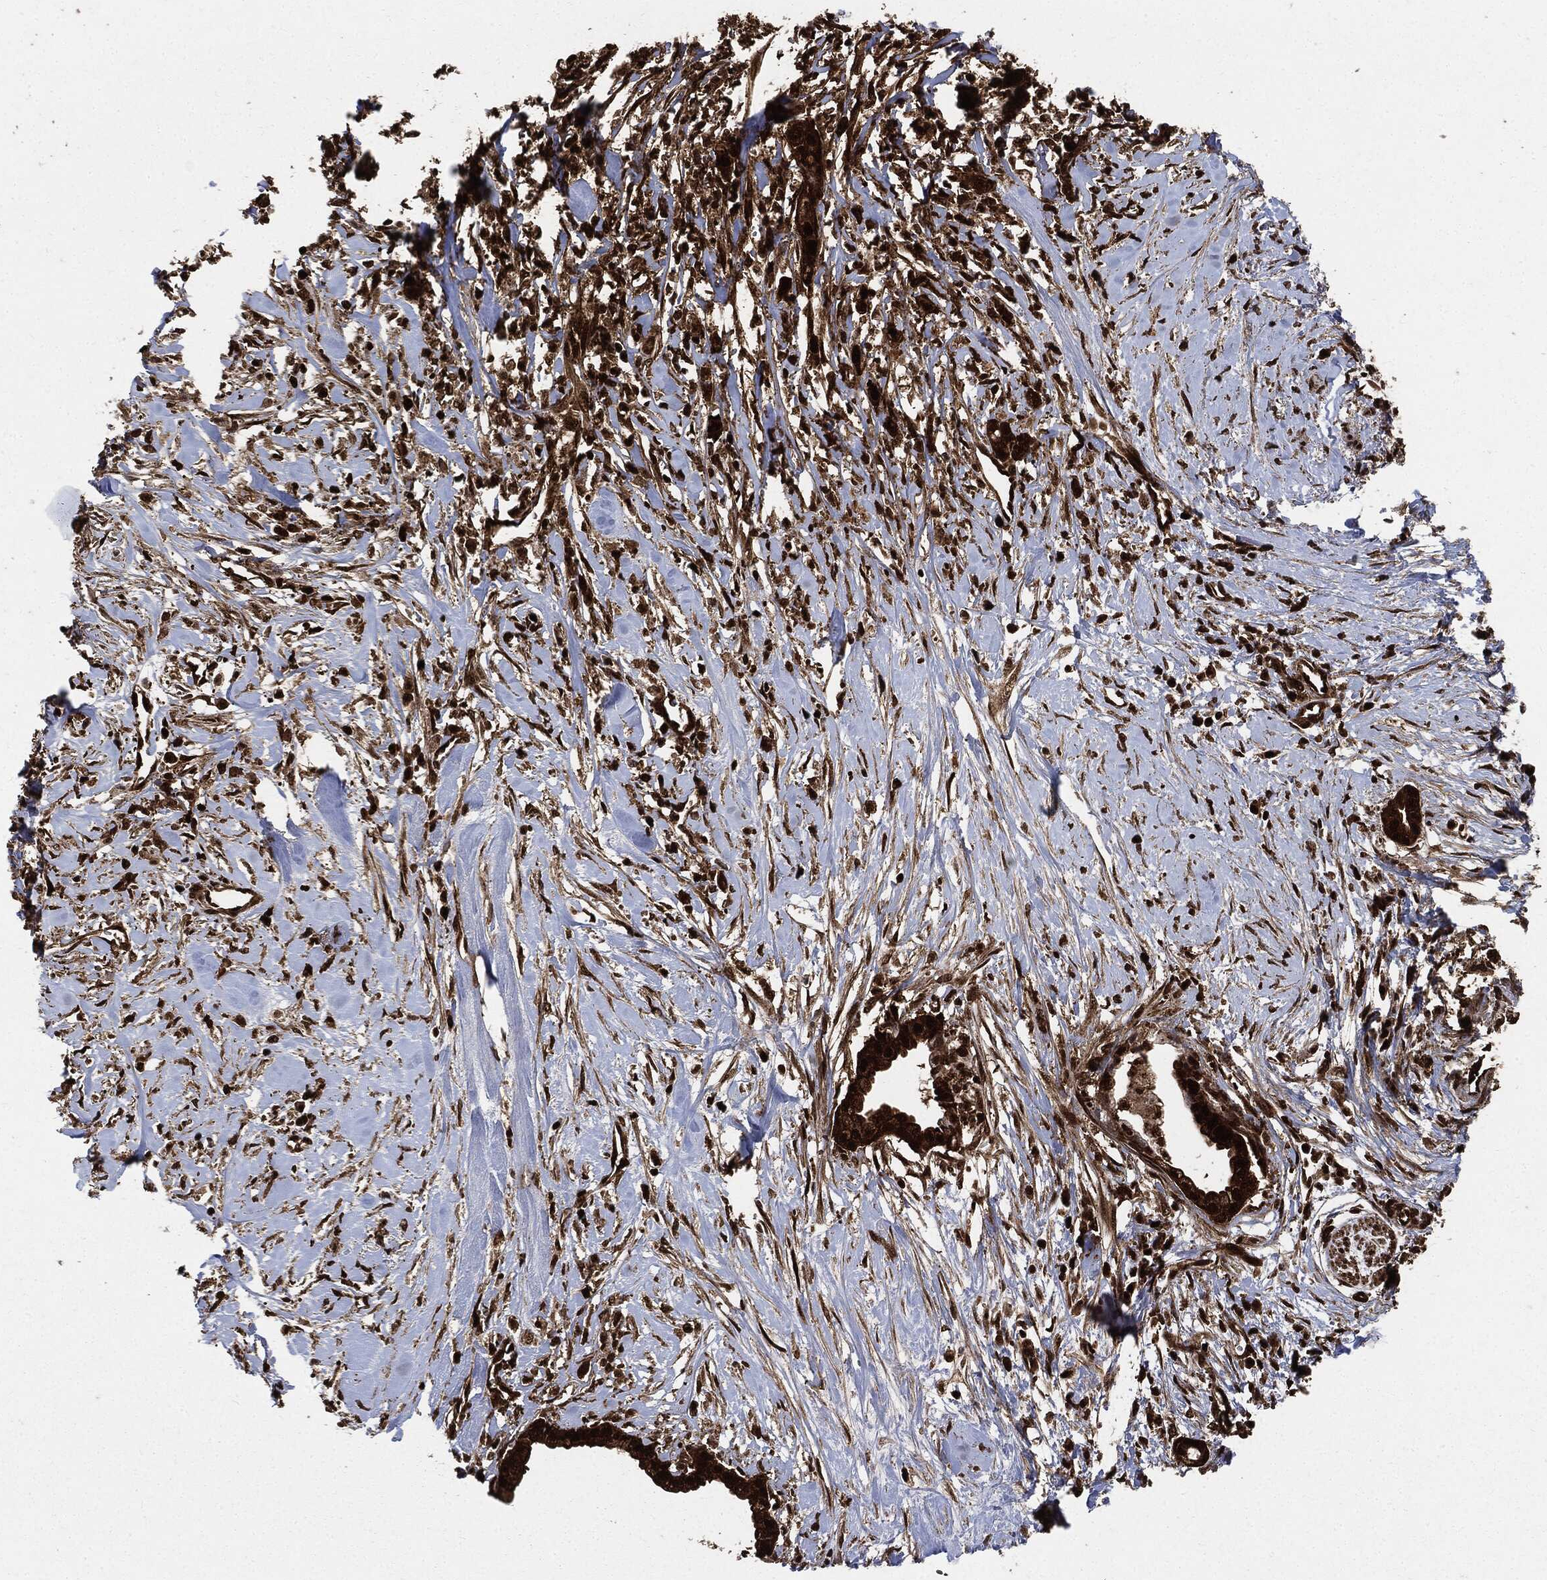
{"staining": {"intensity": "strong", "quantity": ">75%", "location": "cytoplasmic/membranous"}, "tissue": "pancreatic cancer", "cell_type": "Tumor cells", "image_type": "cancer", "snomed": [{"axis": "morphology", "description": "Normal tissue, NOS"}, {"axis": "morphology", "description": "Adenocarcinoma, NOS"}, {"axis": "topography", "description": "Pancreas"}], "caption": "The photomicrograph exhibits a brown stain indicating the presence of a protein in the cytoplasmic/membranous of tumor cells in adenocarcinoma (pancreatic).", "gene": "YWHAB", "patient": {"sex": "female", "age": 58}}